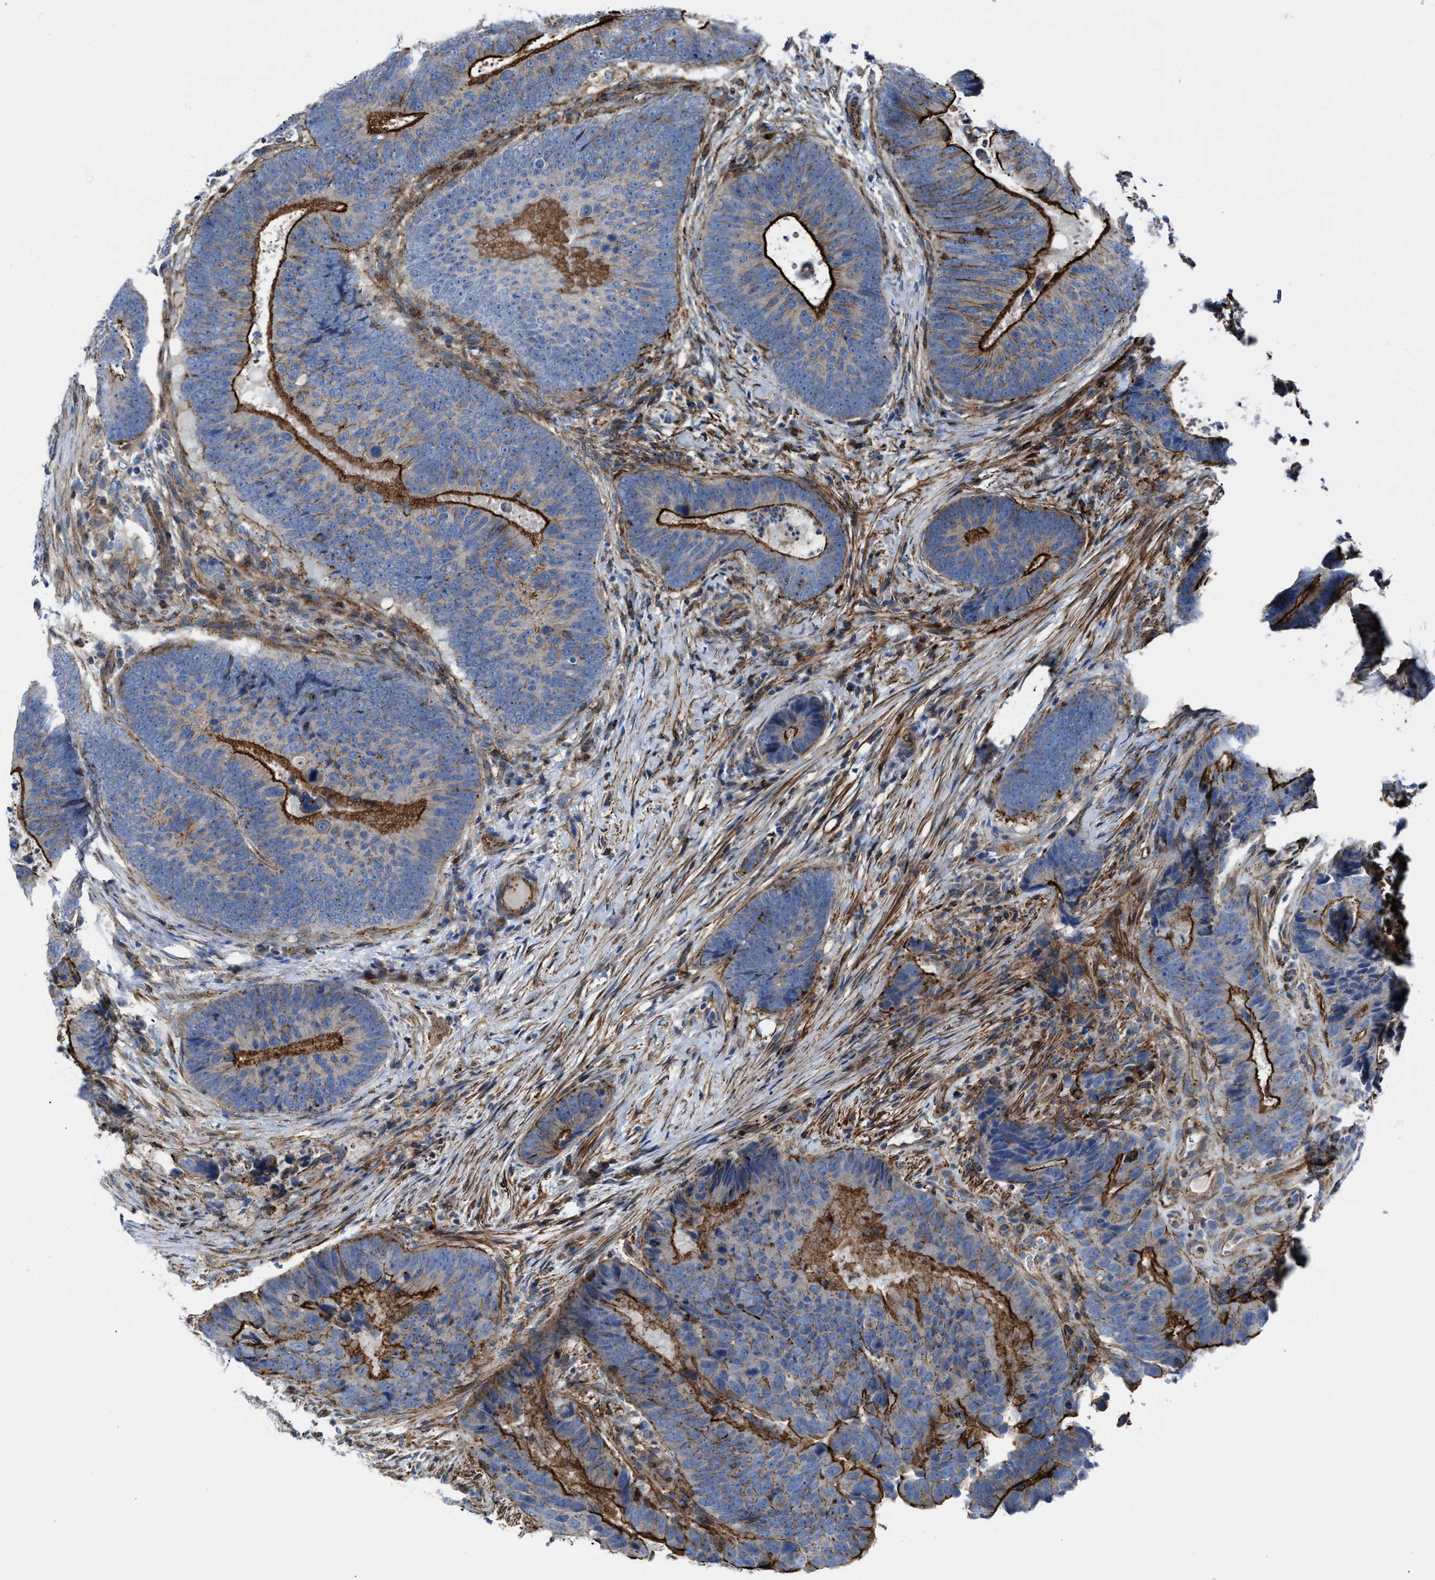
{"staining": {"intensity": "strong", "quantity": ">75%", "location": "cytoplasmic/membranous"}, "tissue": "colorectal cancer", "cell_type": "Tumor cells", "image_type": "cancer", "snomed": [{"axis": "morphology", "description": "Adenocarcinoma, NOS"}, {"axis": "topography", "description": "Colon"}], "caption": "Colorectal adenocarcinoma tissue exhibits strong cytoplasmic/membranous expression in approximately >75% of tumor cells, visualized by immunohistochemistry. The protein is stained brown, and the nuclei are stained in blue (DAB (3,3'-diaminobenzidine) IHC with brightfield microscopy, high magnification).", "gene": "AGPAT2", "patient": {"sex": "male", "age": 56}}